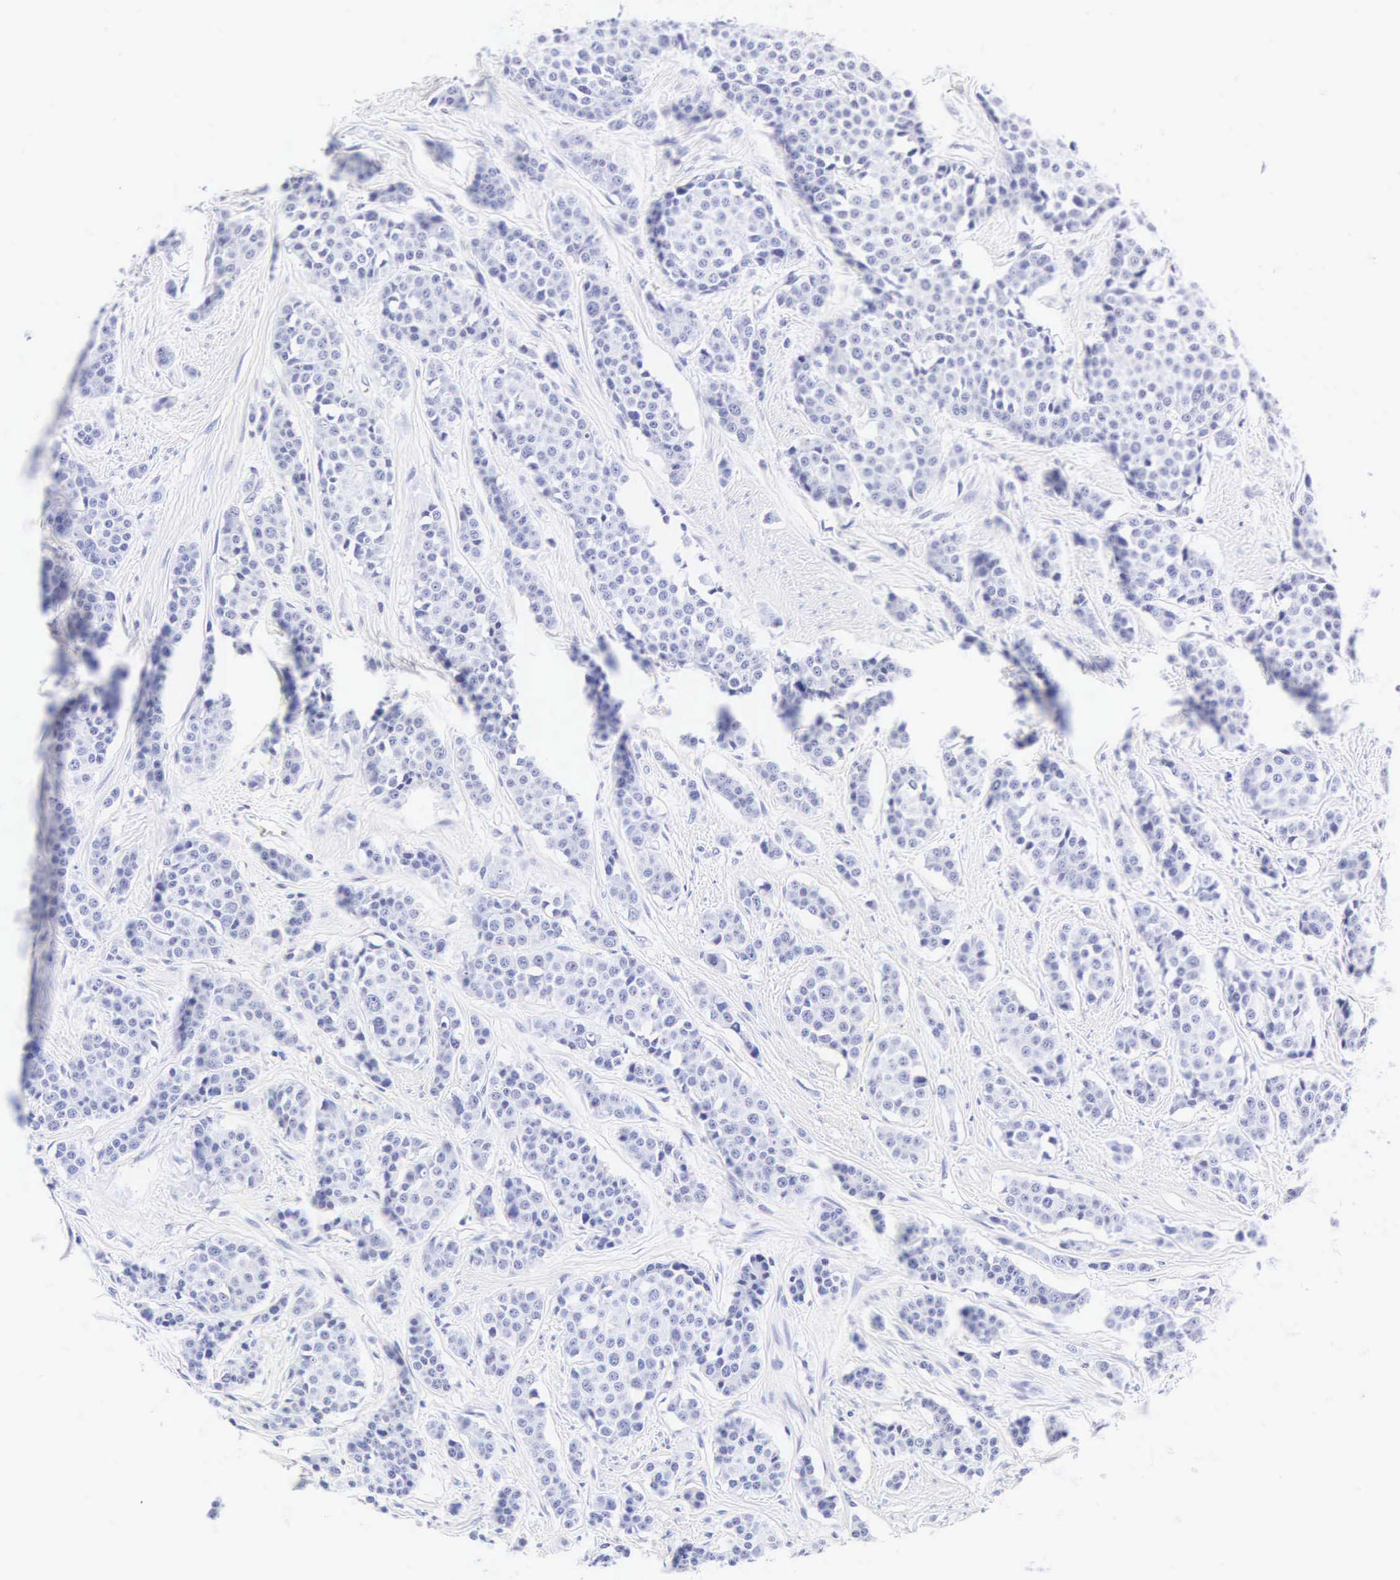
{"staining": {"intensity": "negative", "quantity": "none", "location": "none"}, "tissue": "carcinoid", "cell_type": "Tumor cells", "image_type": "cancer", "snomed": [{"axis": "morphology", "description": "Carcinoid, malignant, NOS"}, {"axis": "topography", "description": "Small intestine"}], "caption": "Image shows no significant protein expression in tumor cells of malignant carcinoid.", "gene": "INS", "patient": {"sex": "male", "age": 60}}